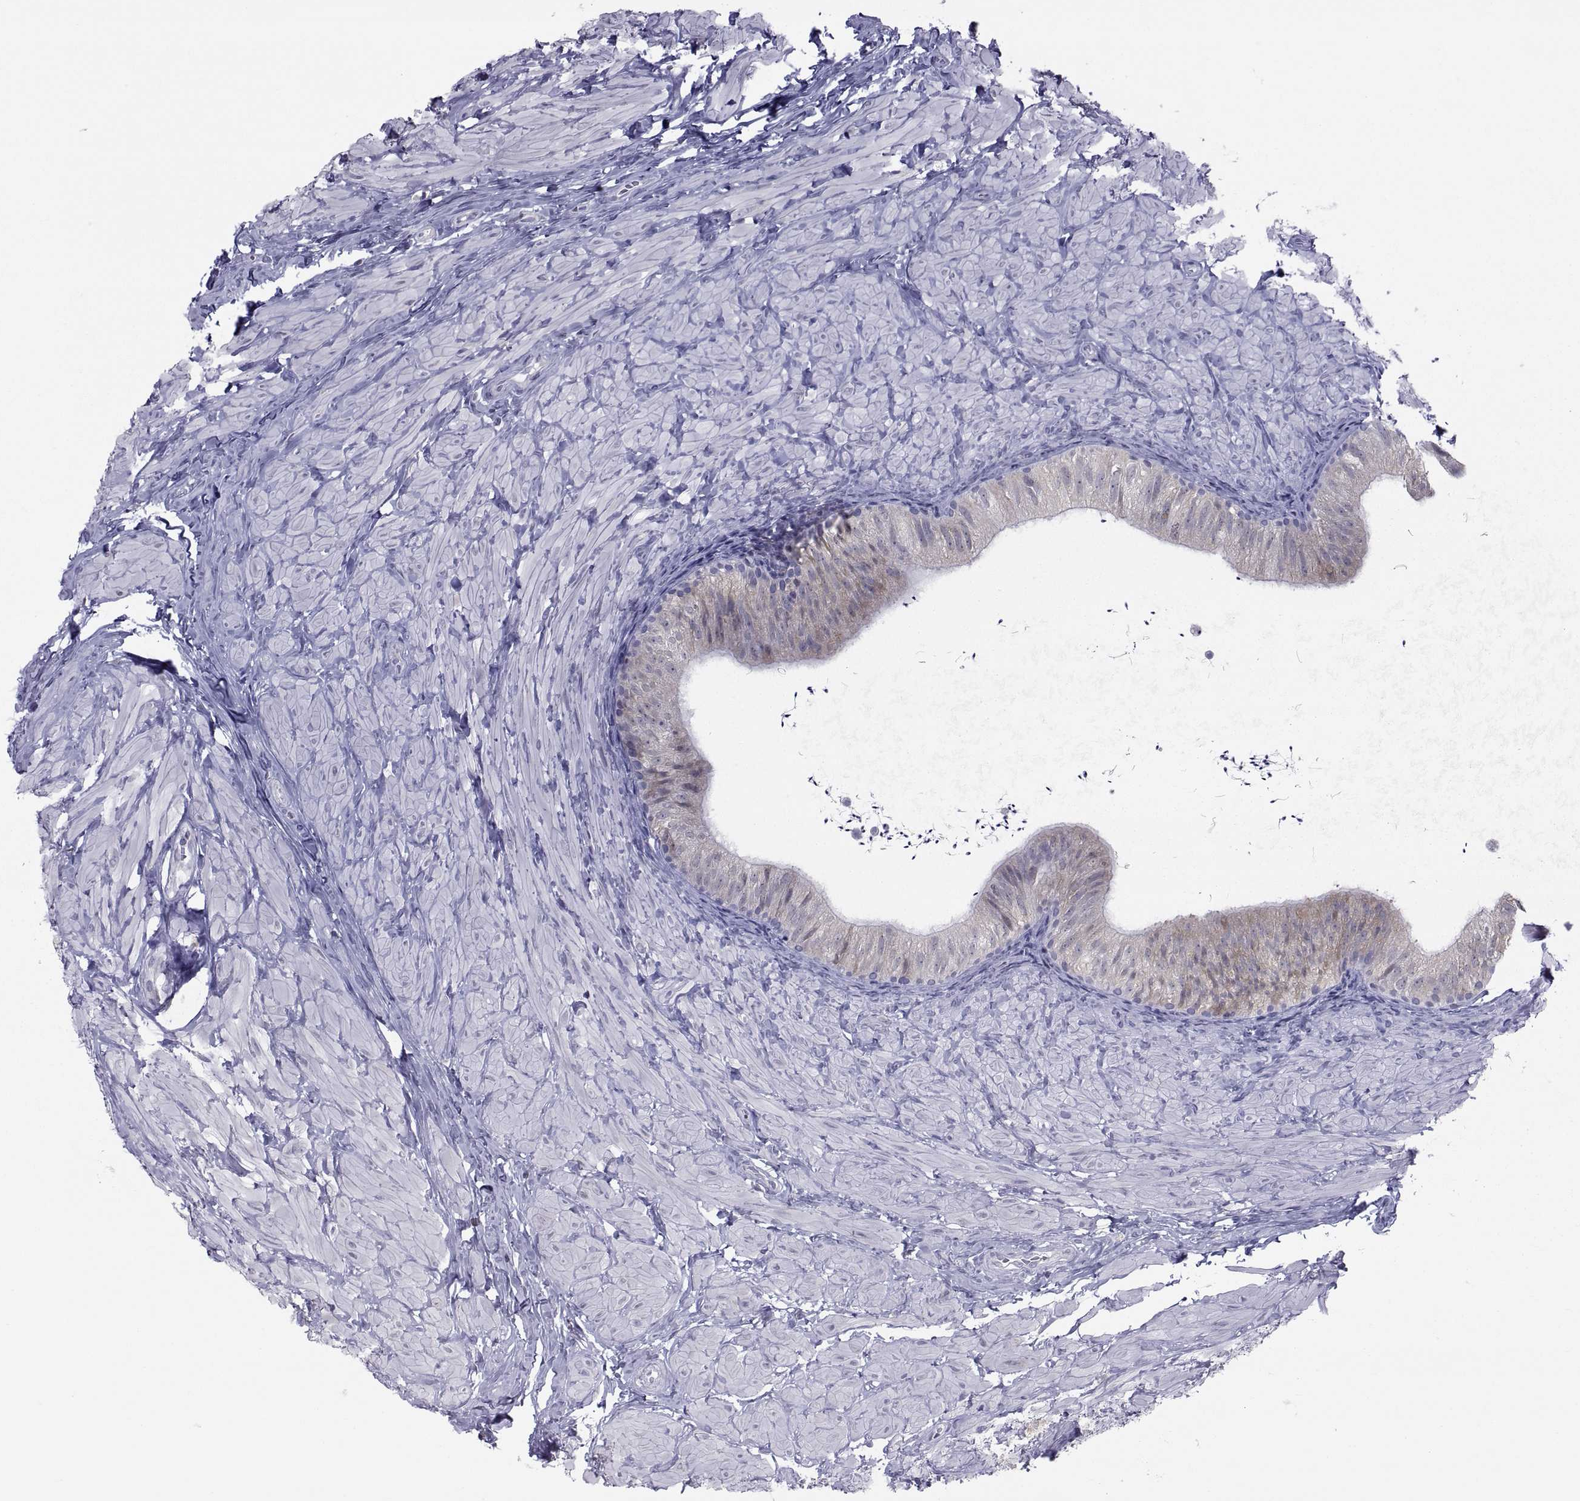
{"staining": {"intensity": "negative", "quantity": "none", "location": "none"}, "tissue": "epididymis", "cell_type": "Glandular cells", "image_type": "normal", "snomed": [{"axis": "morphology", "description": "Normal tissue, NOS"}, {"axis": "topography", "description": "Epididymis"}], "caption": "Immunohistochemistry image of unremarkable epididymis stained for a protein (brown), which reveals no expression in glandular cells.", "gene": "ERO1A", "patient": {"sex": "male", "age": 32}}